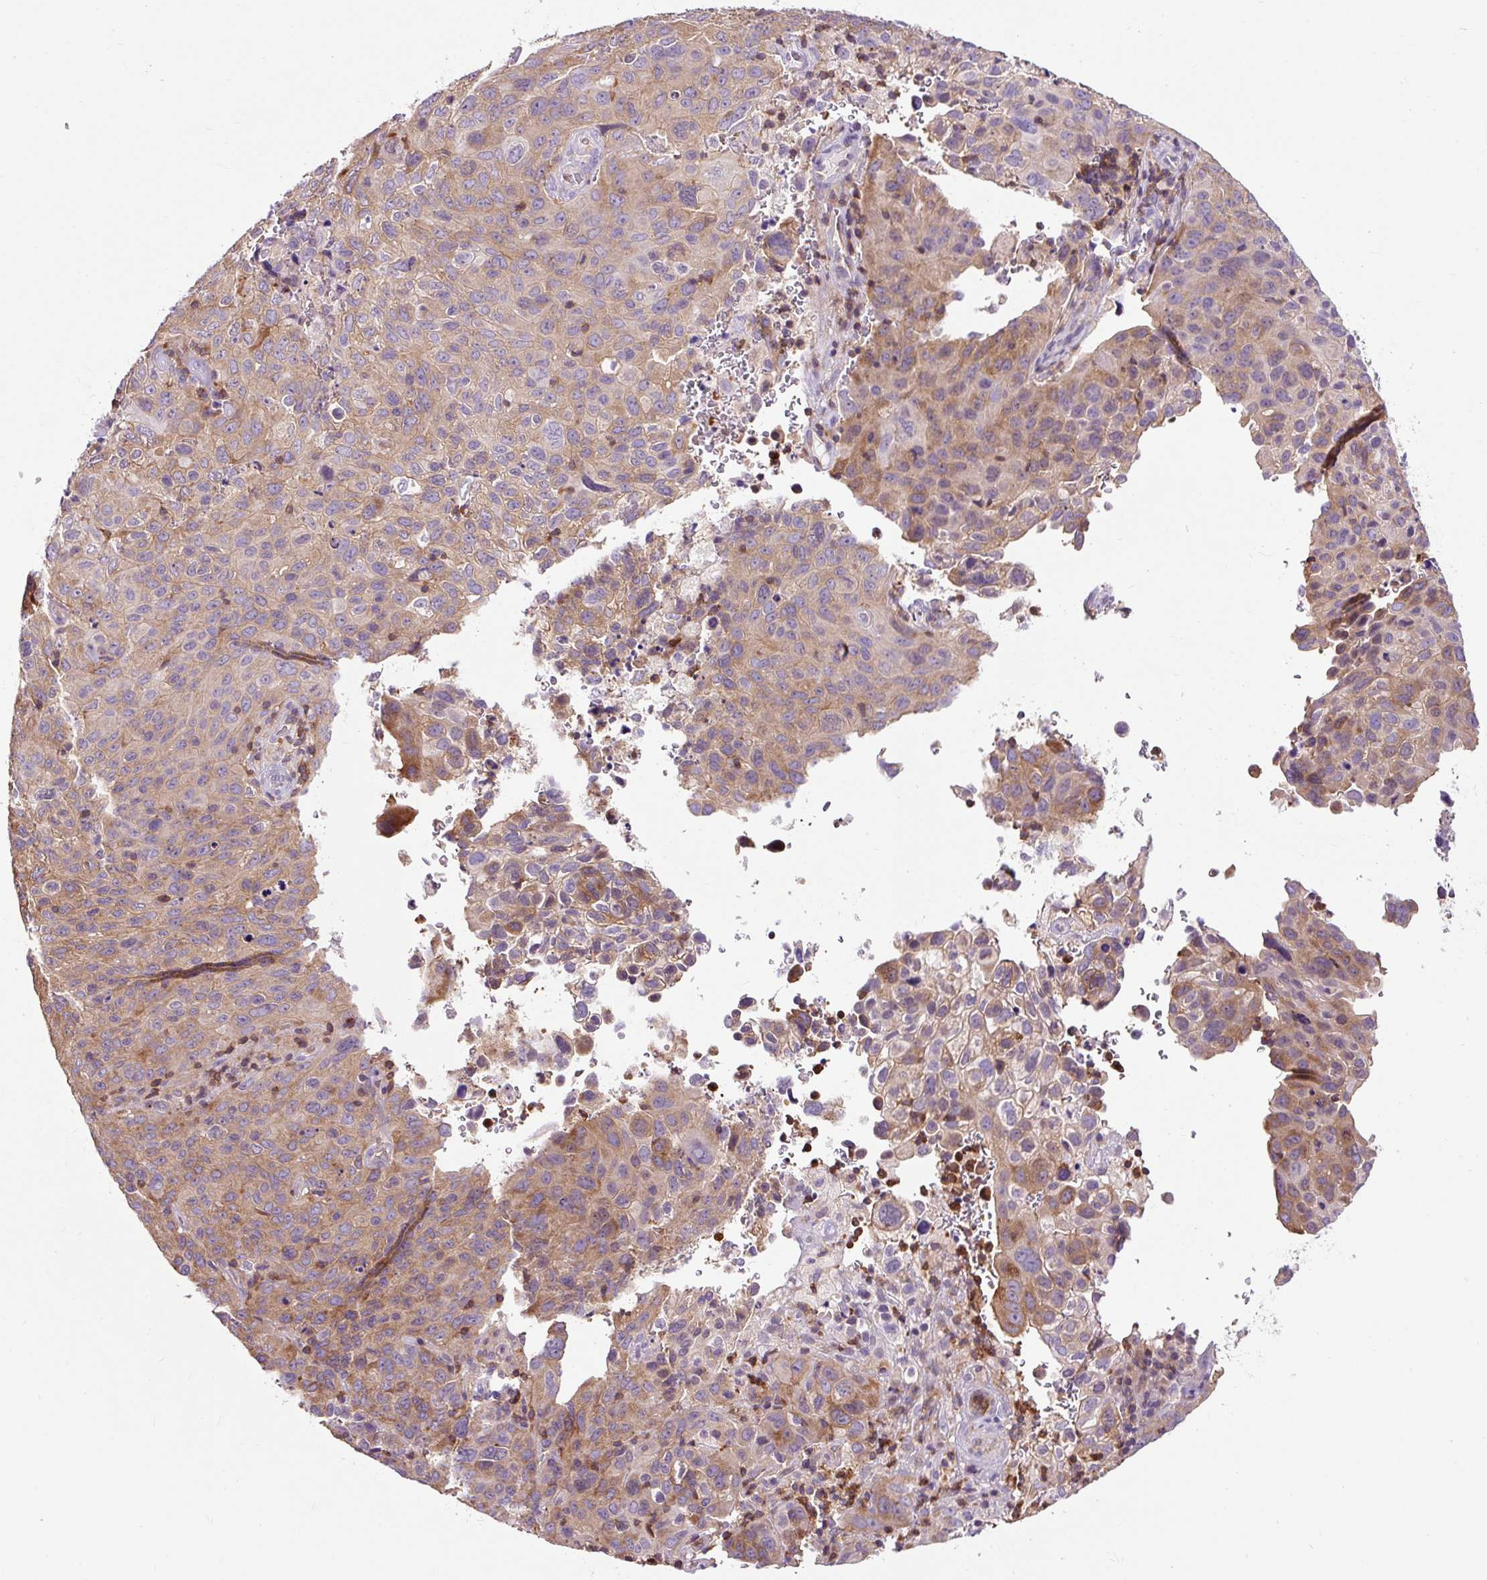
{"staining": {"intensity": "moderate", "quantity": "25%-75%", "location": "cytoplasmic/membranous"}, "tissue": "cervical cancer", "cell_type": "Tumor cells", "image_type": "cancer", "snomed": [{"axis": "morphology", "description": "Squamous cell carcinoma, NOS"}, {"axis": "topography", "description": "Cervix"}], "caption": "DAB immunohistochemical staining of human squamous cell carcinoma (cervical) reveals moderate cytoplasmic/membranous protein expression in approximately 25%-75% of tumor cells.", "gene": "CISD3", "patient": {"sex": "female", "age": 44}}